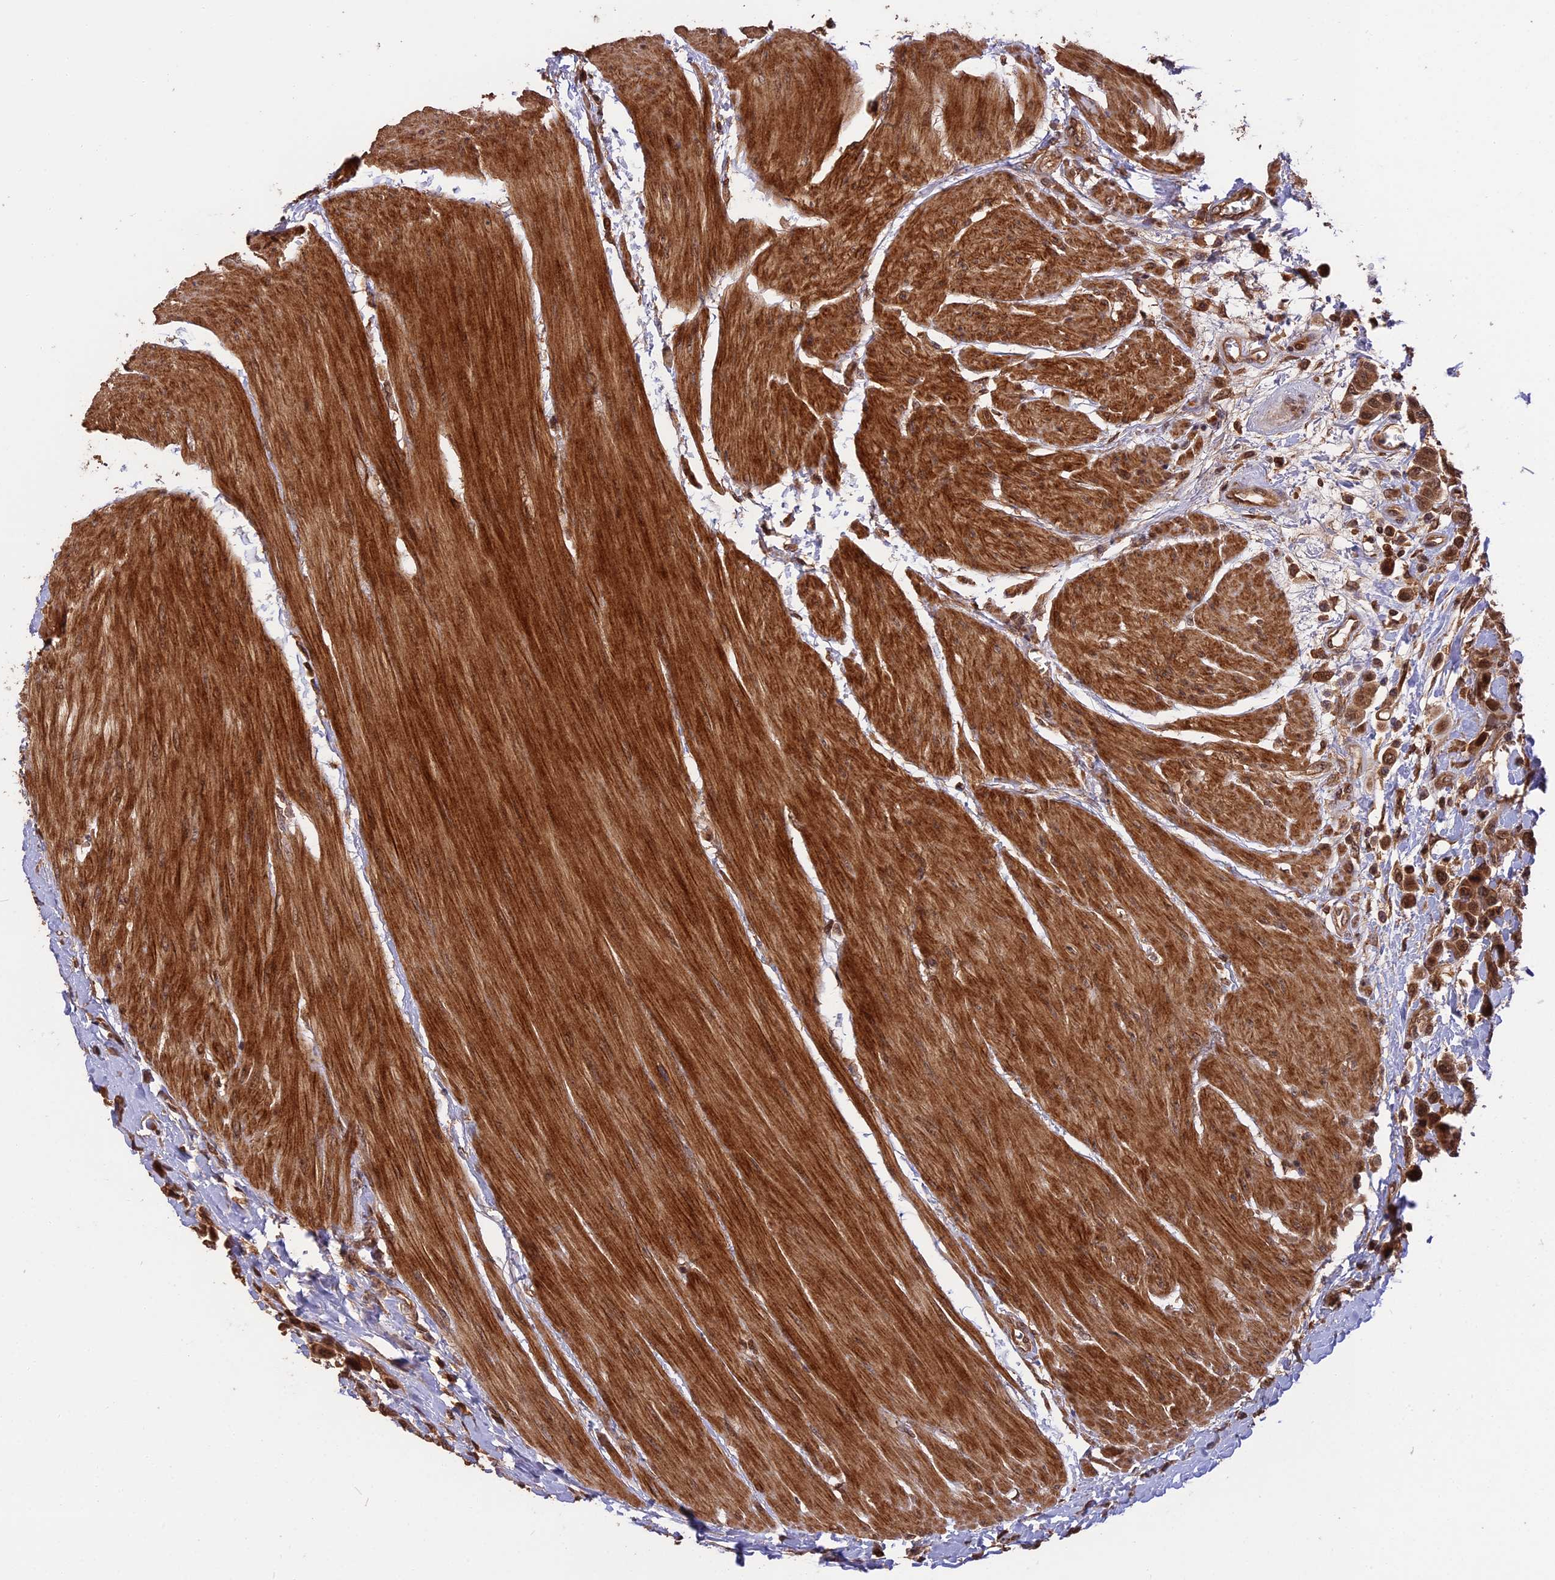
{"staining": {"intensity": "moderate", "quantity": ">75%", "location": "cytoplasmic/membranous,nuclear"}, "tissue": "urothelial cancer", "cell_type": "Tumor cells", "image_type": "cancer", "snomed": [{"axis": "morphology", "description": "Urothelial carcinoma, High grade"}, {"axis": "topography", "description": "Urinary bladder"}], "caption": "Protein expression analysis of urothelial cancer reveals moderate cytoplasmic/membranous and nuclear staining in about >75% of tumor cells.", "gene": "ESCO1", "patient": {"sex": "male", "age": 50}}